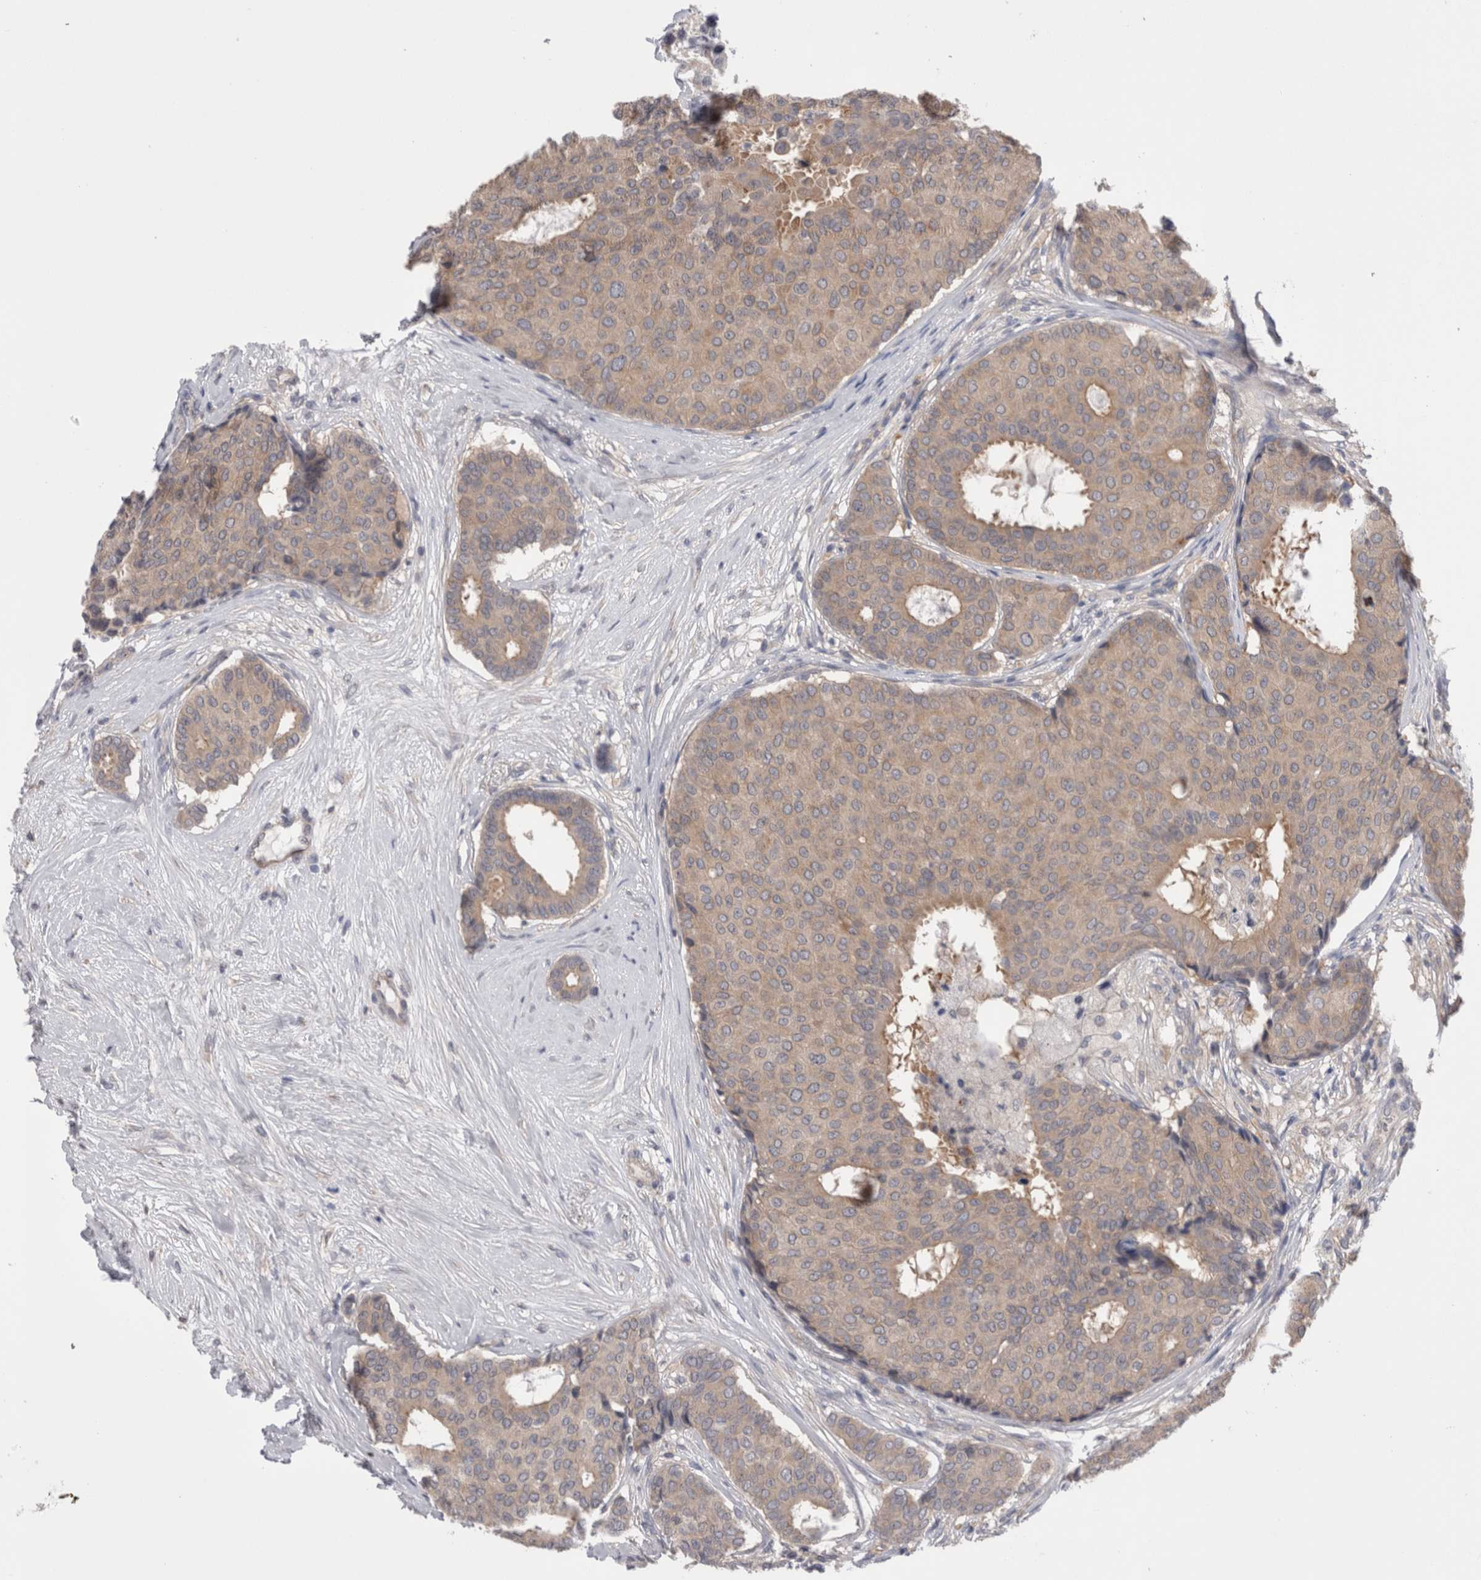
{"staining": {"intensity": "weak", "quantity": ">75%", "location": "cytoplasmic/membranous"}, "tissue": "breast cancer", "cell_type": "Tumor cells", "image_type": "cancer", "snomed": [{"axis": "morphology", "description": "Duct carcinoma"}, {"axis": "topography", "description": "Breast"}], "caption": "Human breast cancer stained for a protein (brown) reveals weak cytoplasmic/membranous positive positivity in approximately >75% of tumor cells.", "gene": "DCTN6", "patient": {"sex": "female", "age": 75}}